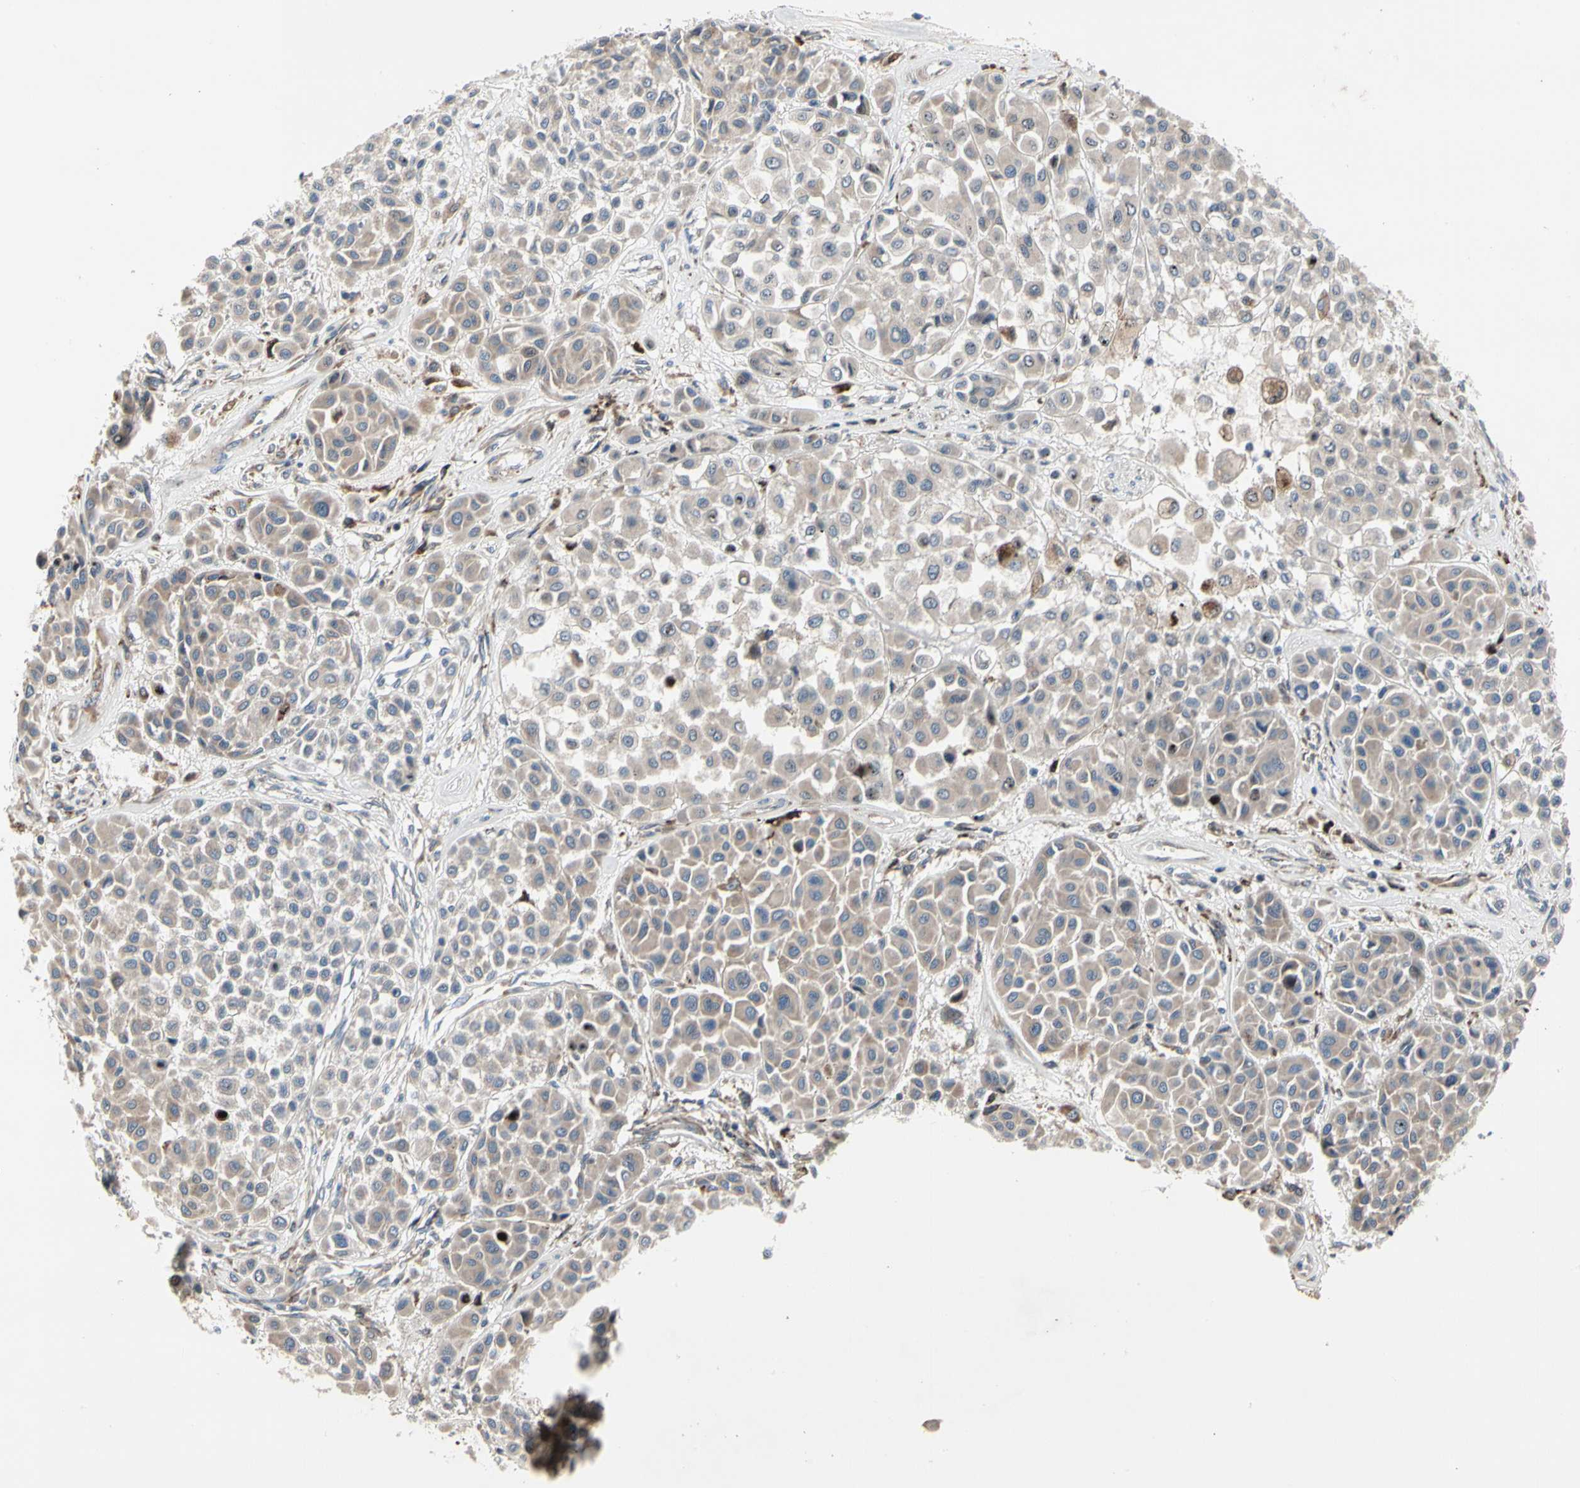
{"staining": {"intensity": "weak", "quantity": ">75%", "location": "cytoplasmic/membranous"}, "tissue": "melanoma", "cell_type": "Tumor cells", "image_type": "cancer", "snomed": [{"axis": "morphology", "description": "Malignant melanoma, Metastatic site"}, {"axis": "topography", "description": "Soft tissue"}], "caption": "Immunohistochemistry (DAB (3,3'-diaminobenzidine)) staining of human melanoma exhibits weak cytoplasmic/membranous protein expression in about >75% of tumor cells.", "gene": "MMEL1", "patient": {"sex": "male", "age": 41}}